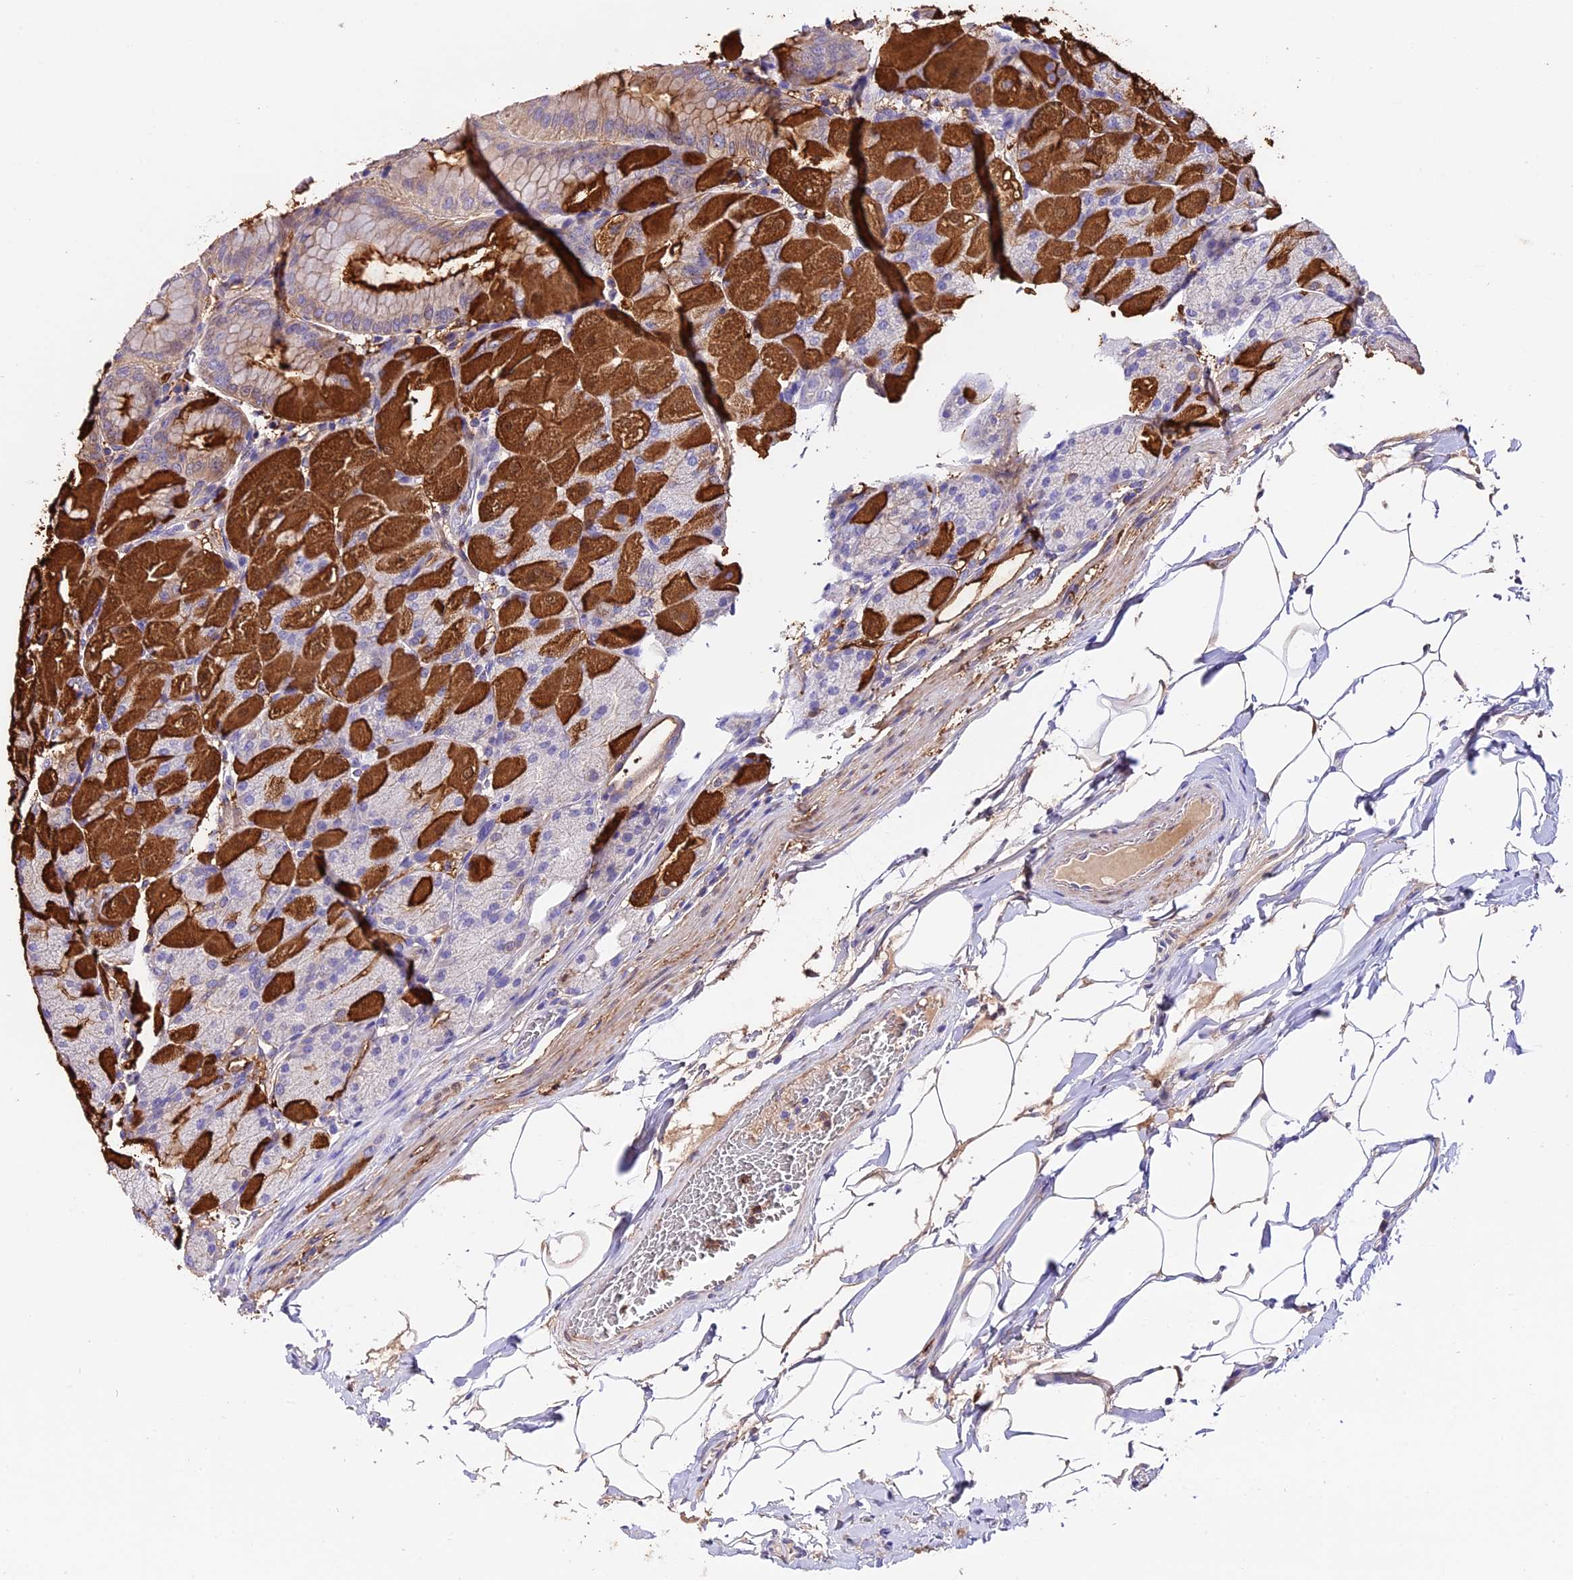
{"staining": {"intensity": "strong", "quantity": "25%-75%", "location": "cytoplasmic/membranous"}, "tissue": "stomach", "cell_type": "Glandular cells", "image_type": "normal", "snomed": [{"axis": "morphology", "description": "Normal tissue, NOS"}, {"axis": "topography", "description": "Stomach, upper"}, {"axis": "topography", "description": "Stomach, lower"}], "caption": "This histopathology image displays immunohistochemistry staining of unremarkable stomach, with high strong cytoplasmic/membranous staining in about 25%-75% of glandular cells.", "gene": "MAP3K7CL", "patient": {"sex": "male", "age": 62}}